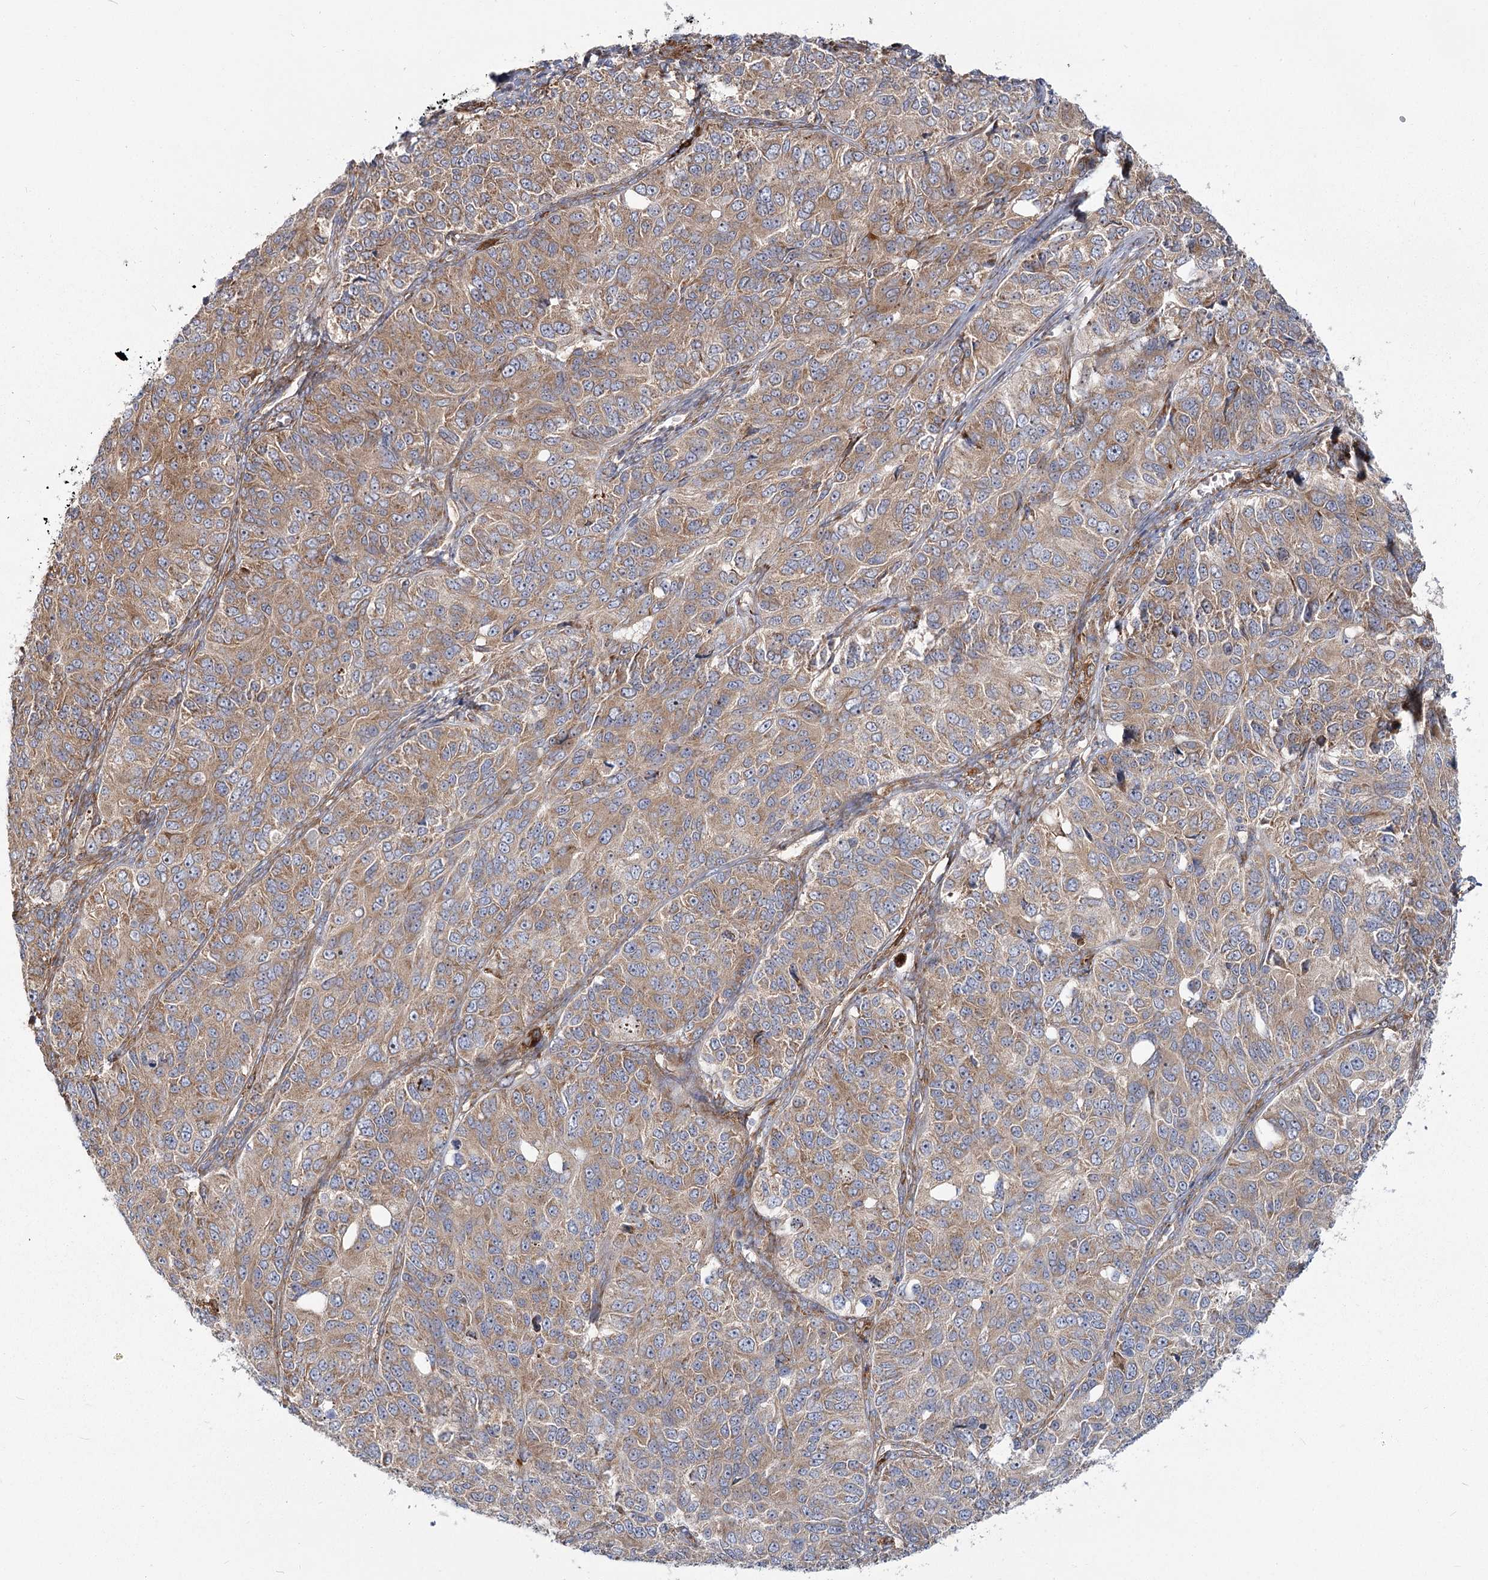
{"staining": {"intensity": "moderate", "quantity": ">75%", "location": "cytoplasmic/membranous"}, "tissue": "ovarian cancer", "cell_type": "Tumor cells", "image_type": "cancer", "snomed": [{"axis": "morphology", "description": "Carcinoma, endometroid"}, {"axis": "topography", "description": "Ovary"}], "caption": "Immunohistochemistry photomicrograph of human endometroid carcinoma (ovarian) stained for a protein (brown), which displays medium levels of moderate cytoplasmic/membranous expression in approximately >75% of tumor cells.", "gene": "HARS2", "patient": {"sex": "female", "age": 51}}